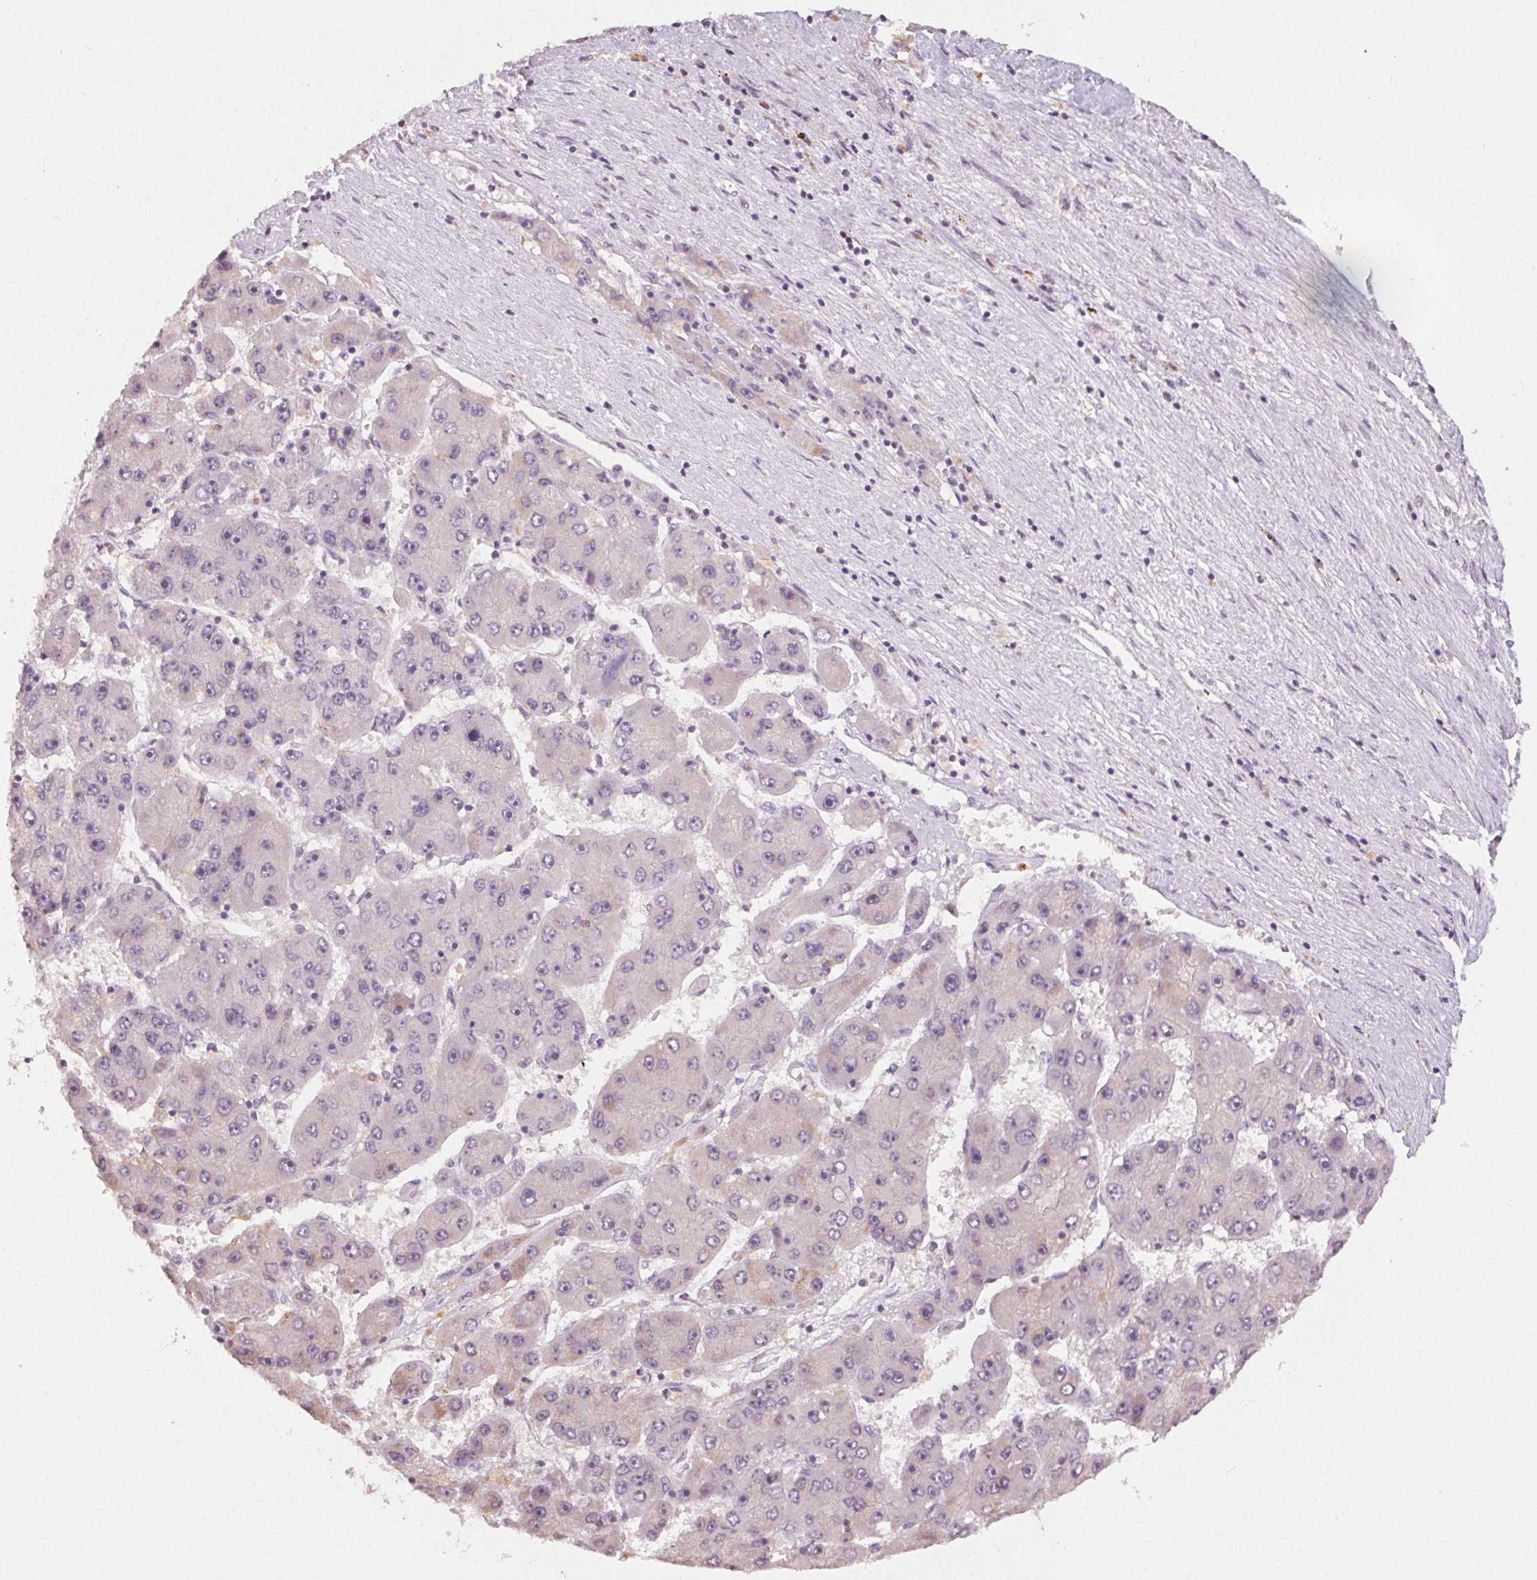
{"staining": {"intensity": "negative", "quantity": "none", "location": "none"}, "tissue": "liver cancer", "cell_type": "Tumor cells", "image_type": "cancer", "snomed": [{"axis": "morphology", "description": "Carcinoma, Hepatocellular, NOS"}, {"axis": "topography", "description": "Liver"}], "caption": "Immunohistochemistry (IHC) of liver cancer (hepatocellular carcinoma) shows no staining in tumor cells. Nuclei are stained in blue.", "gene": "KLRC3", "patient": {"sex": "female", "age": 61}}